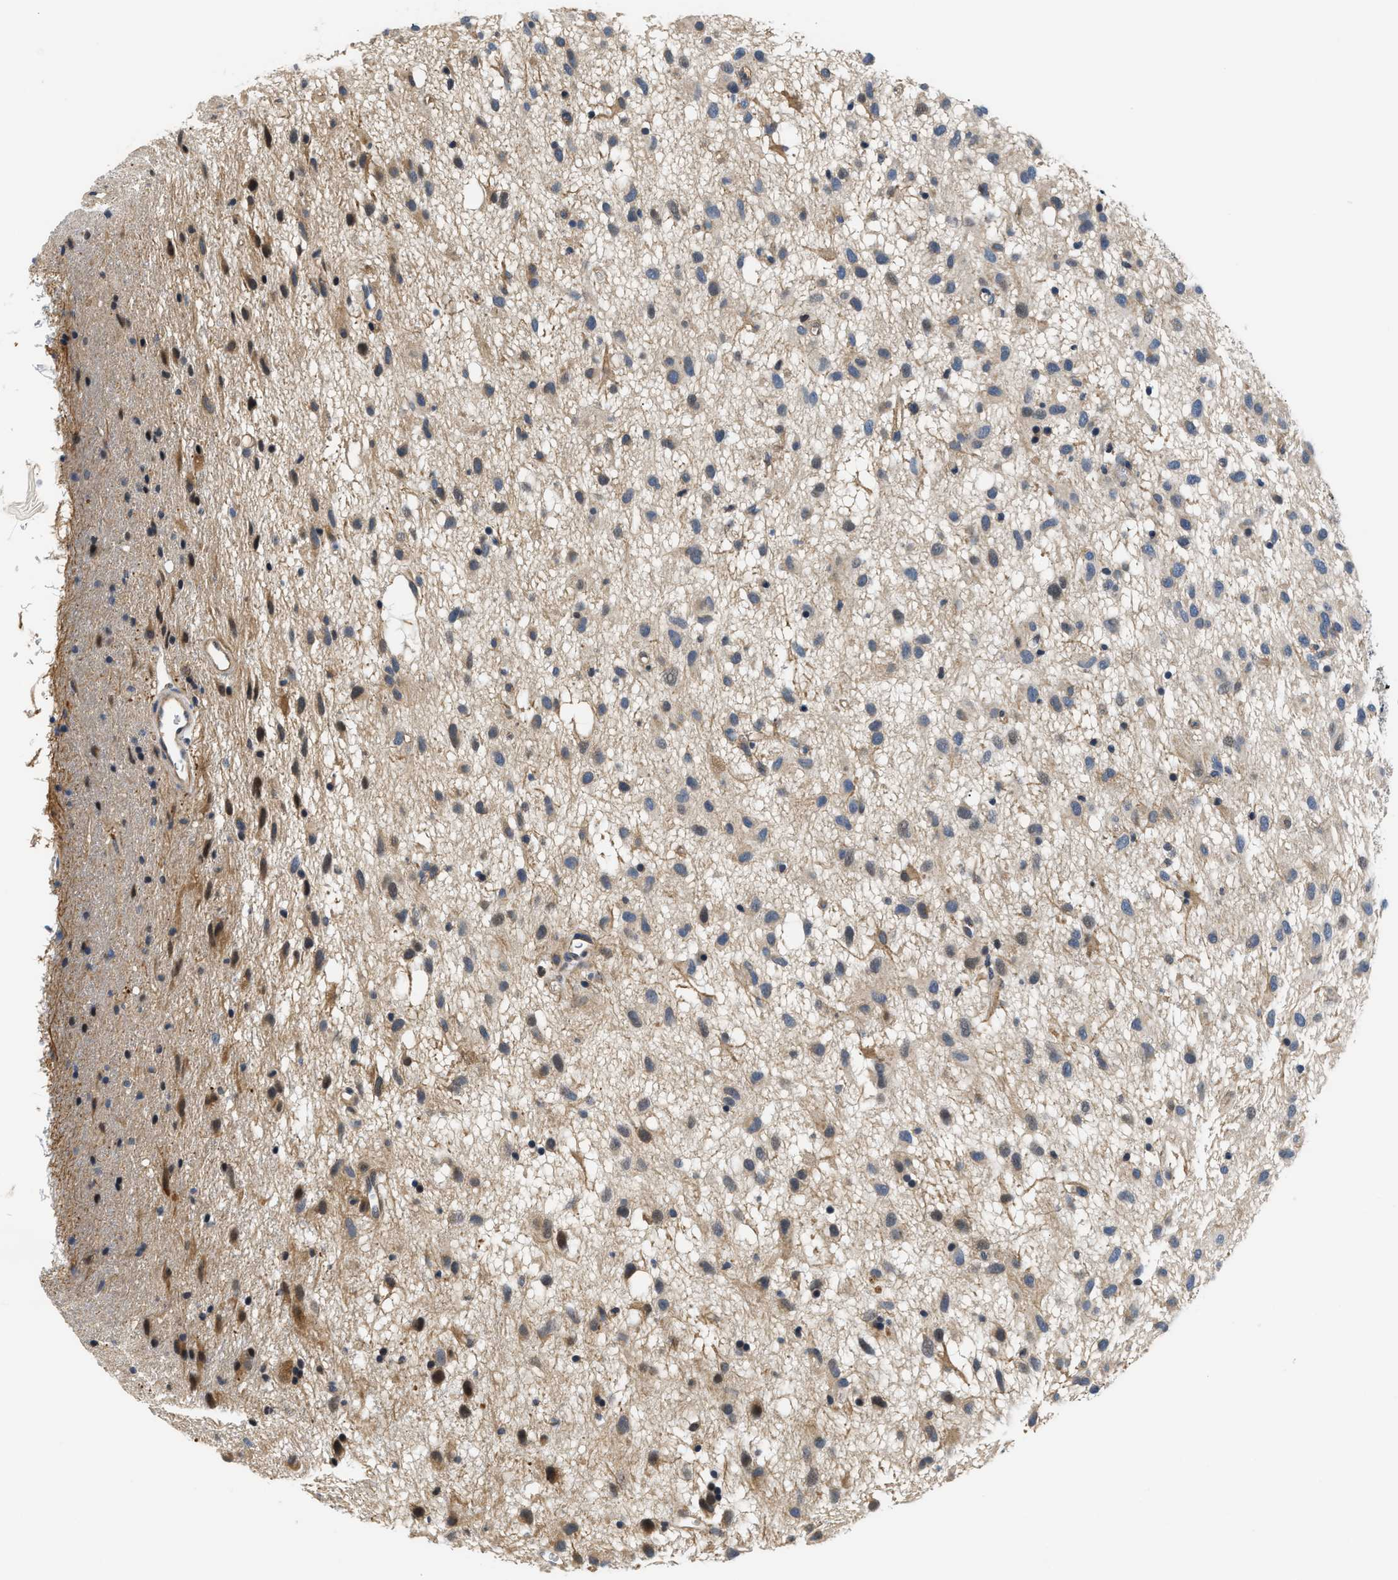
{"staining": {"intensity": "moderate", "quantity": "25%-75%", "location": "cytoplasmic/membranous"}, "tissue": "glioma", "cell_type": "Tumor cells", "image_type": "cancer", "snomed": [{"axis": "morphology", "description": "Glioma, malignant, Low grade"}, {"axis": "topography", "description": "Brain"}], "caption": "Brown immunohistochemical staining in glioma displays moderate cytoplasmic/membranous expression in approximately 25%-75% of tumor cells. (DAB (3,3'-diaminobenzidine) = brown stain, brightfield microscopy at high magnification).", "gene": "TNIP2", "patient": {"sex": "male", "age": 77}}